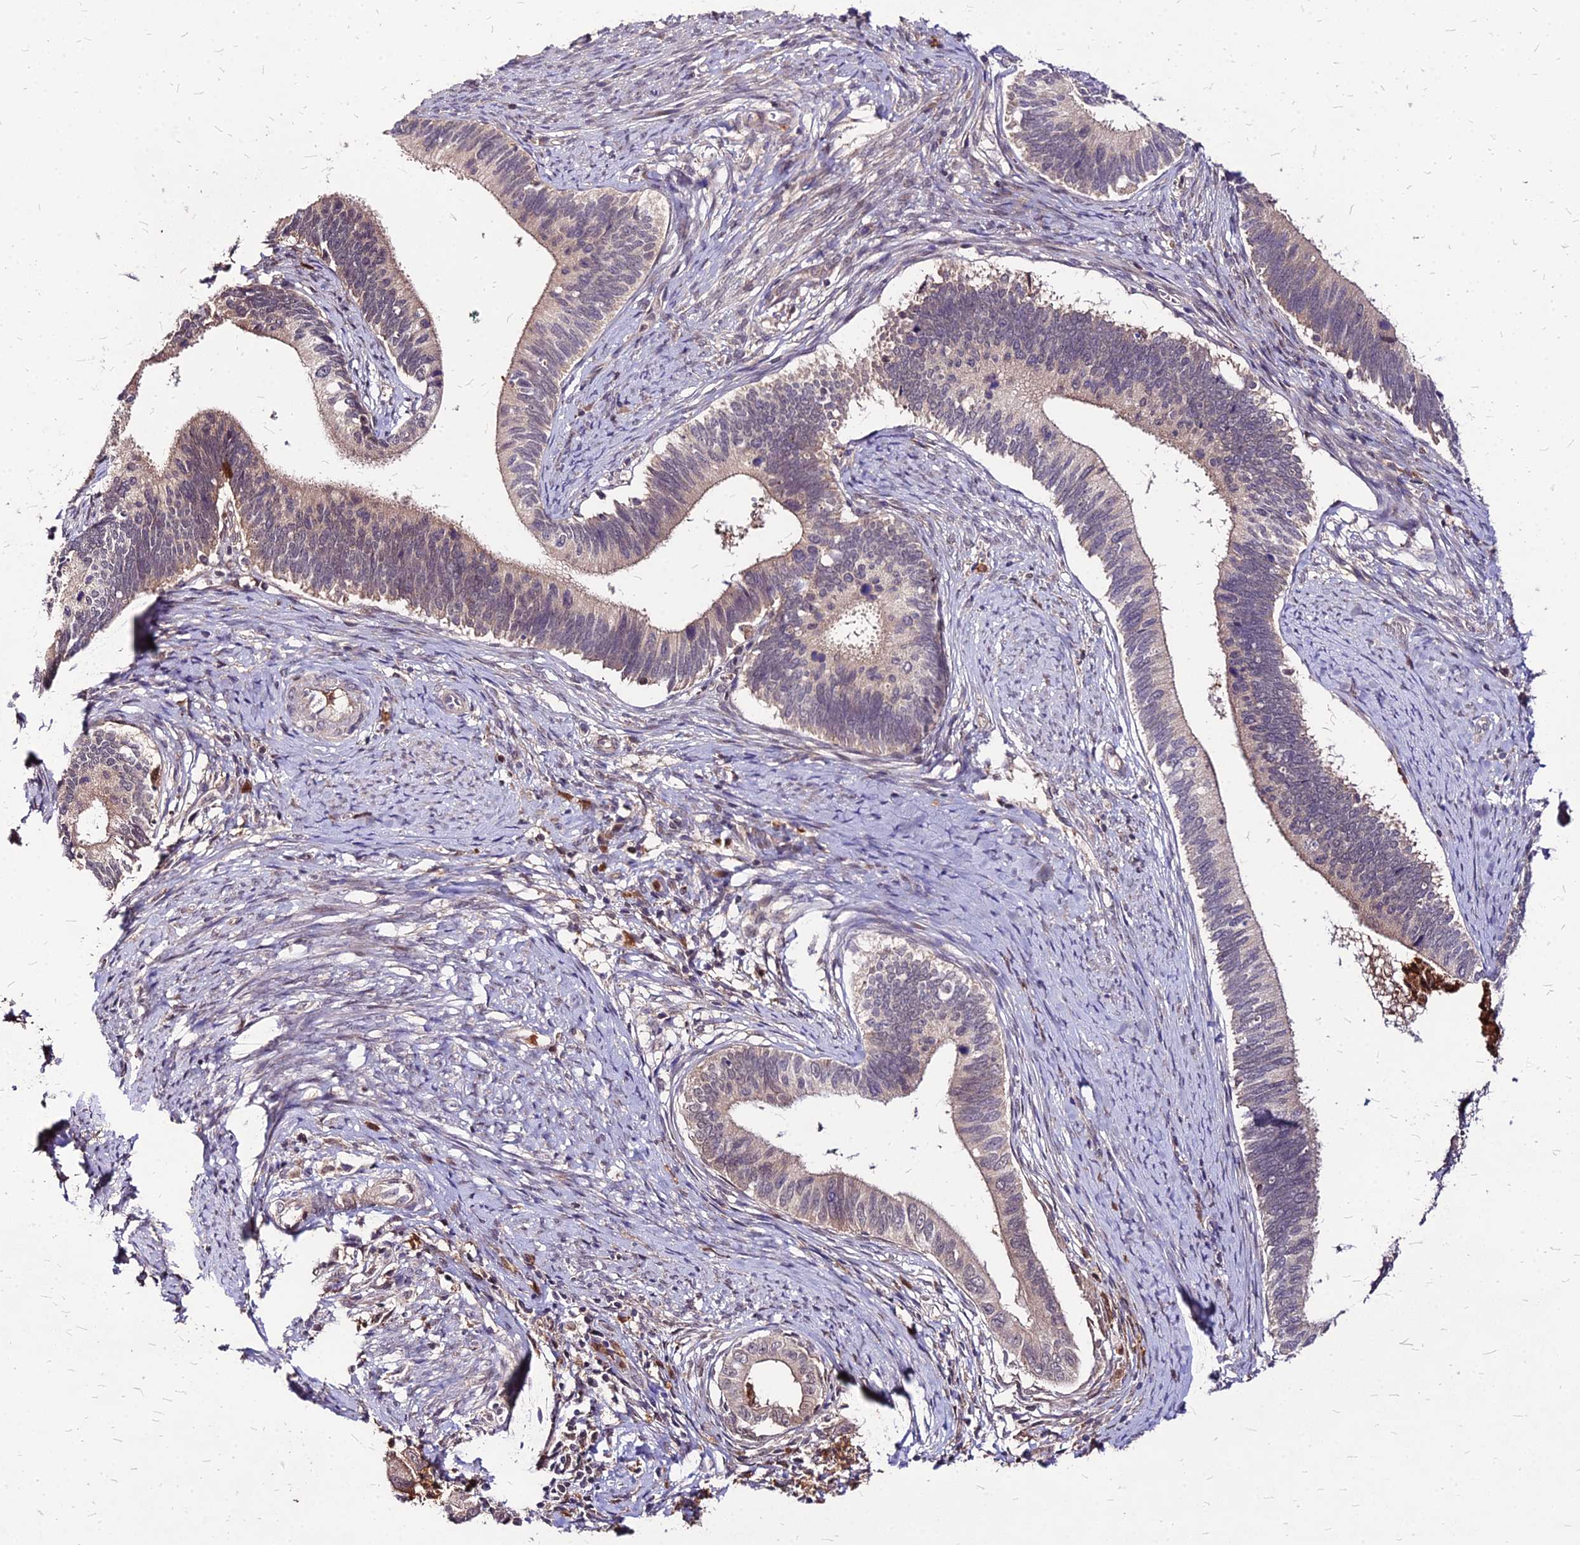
{"staining": {"intensity": "weak", "quantity": "25%-75%", "location": "cytoplasmic/membranous"}, "tissue": "cervical cancer", "cell_type": "Tumor cells", "image_type": "cancer", "snomed": [{"axis": "morphology", "description": "Adenocarcinoma, NOS"}, {"axis": "topography", "description": "Cervix"}], "caption": "Immunohistochemistry (IHC) of human cervical cancer (adenocarcinoma) demonstrates low levels of weak cytoplasmic/membranous expression in approximately 25%-75% of tumor cells. Nuclei are stained in blue.", "gene": "APBA3", "patient": {"sex": "female", "age": 42}}